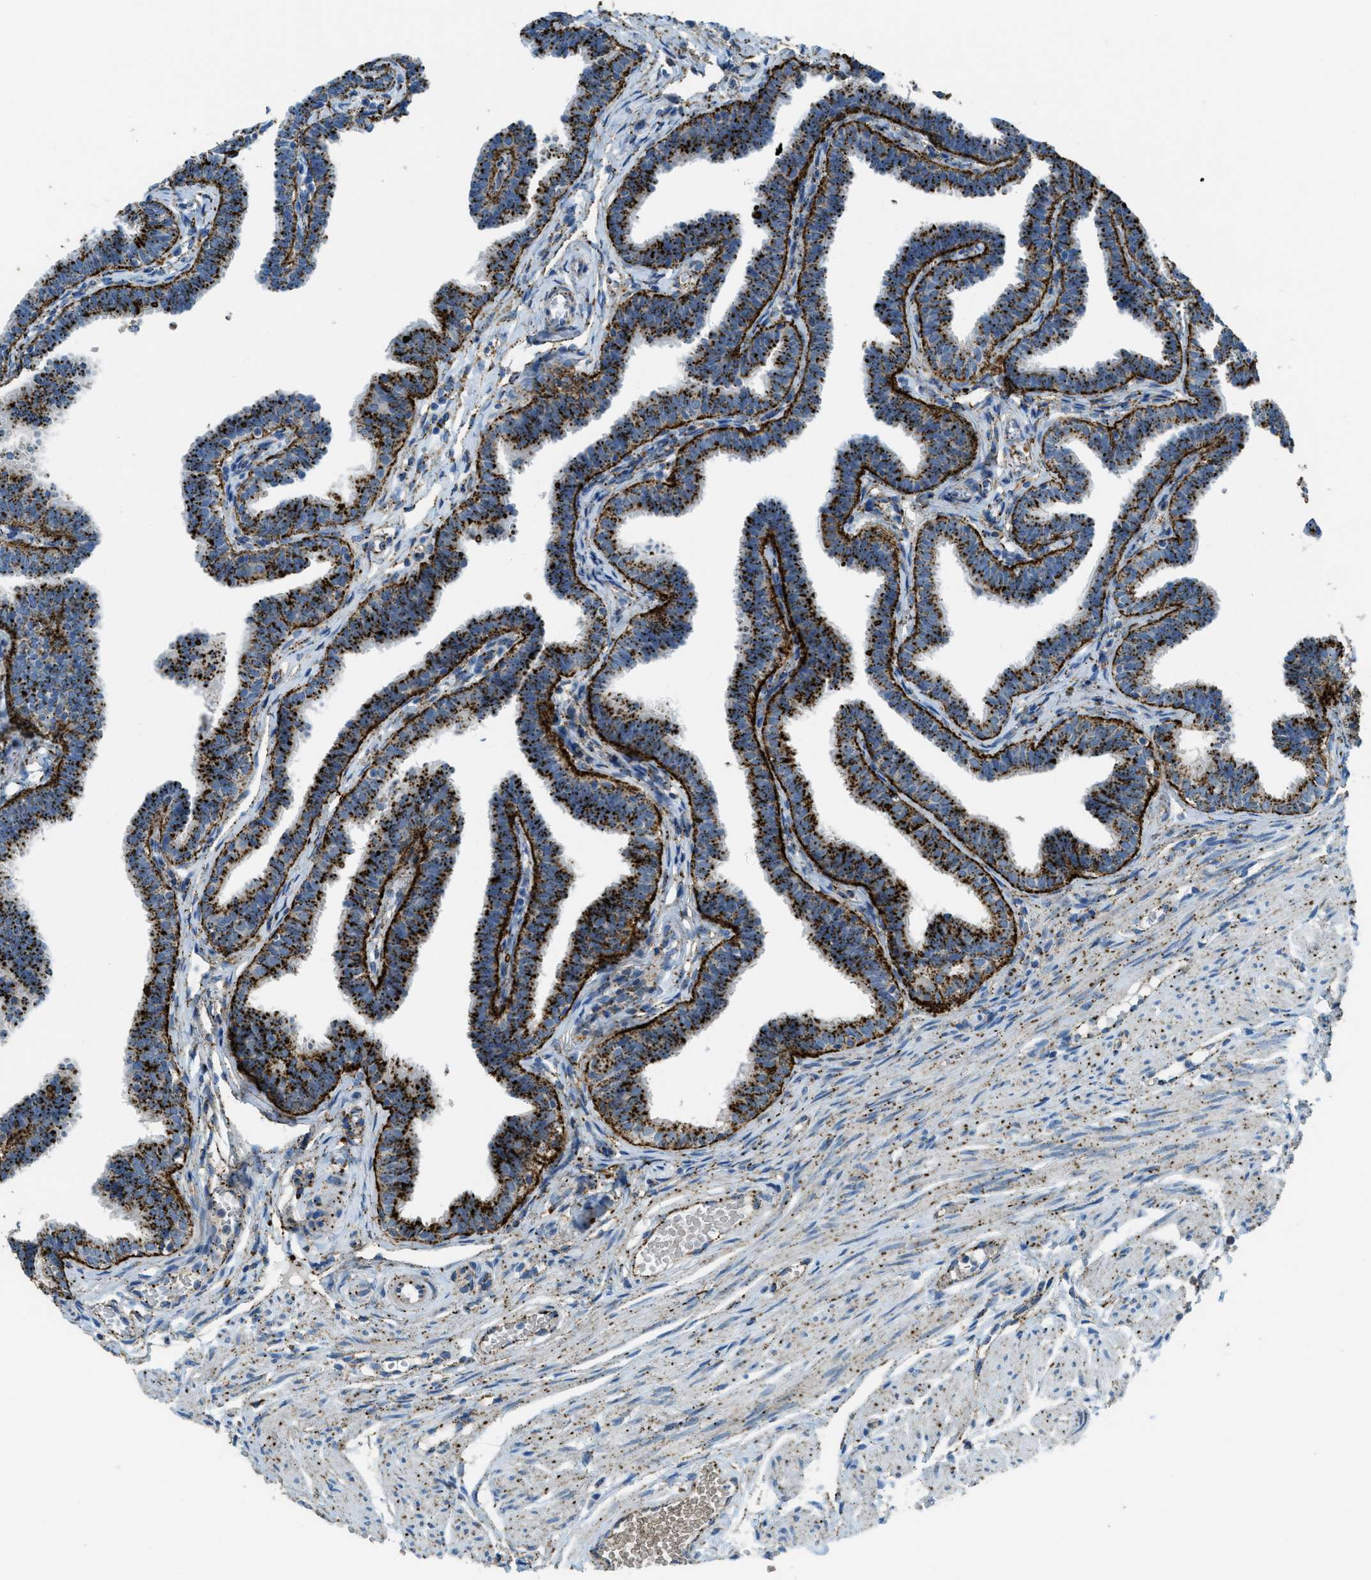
{"staining": {"intensity": "strong", "quantity": ">75%", "location": "cytoplasmic/membranous"}, "tissue": "fallopian tube", "cell_type": "Glandular cells", "image_type": "normal", "snomed": [{"axis": "morphology", "description": "Normal tissue, NOS"}, {"axis": "topography", "description": "Fallopian tube"}, {"axis": "topography", "description": "Ovary"}], "caption": "Benign fallopian tube was stained to show a protein in brown. There is high levels of strong cytoplasmic/membranous expression in about >75% of glandular cells. (DAB = brown stain, brightfield microscopy at high magnification).", "gene": "SCARB2", "patient": {"sex": "female", "age": 23}}